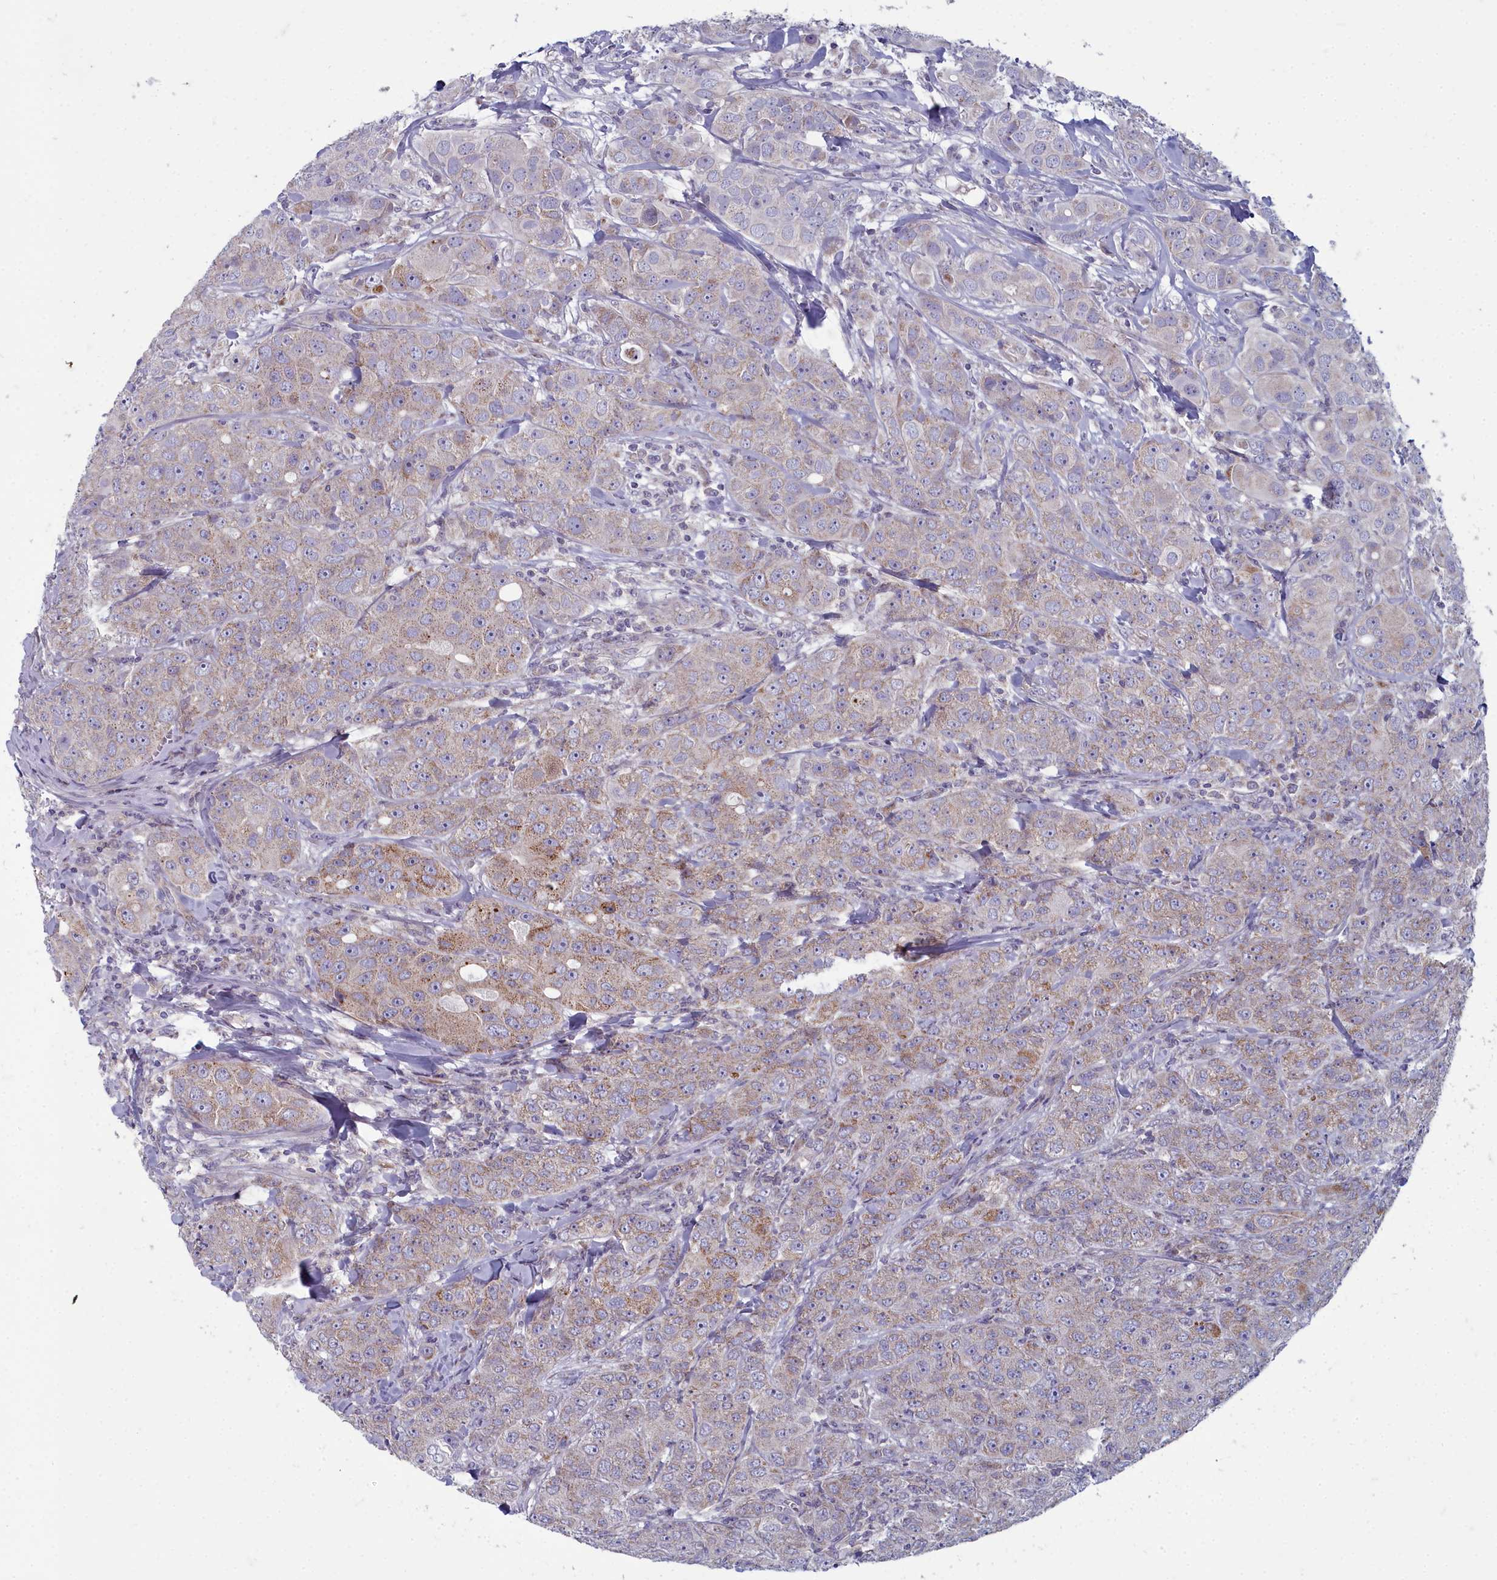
{"staining": {"intensity": "moderate", "quantity": "<25%", "location": "cytoplasmic/membranous"}, "tissue": "breast cancer", "cell_type": "Tumor cells", "image_type": "cancer", "snomed": [{"axis": "morphology", "description": "Duct carcinoma"}, {"axis": "topography", "description": "Breast"}], "caption": "Approximately <25% of tumor cells in breast cancer display moderate cytoplasmic/membranous protein staining as visualized by brown immunohistochemical staining.", "gene": "INSYN2A", "patient": {"sex": "female", "age": 43}}